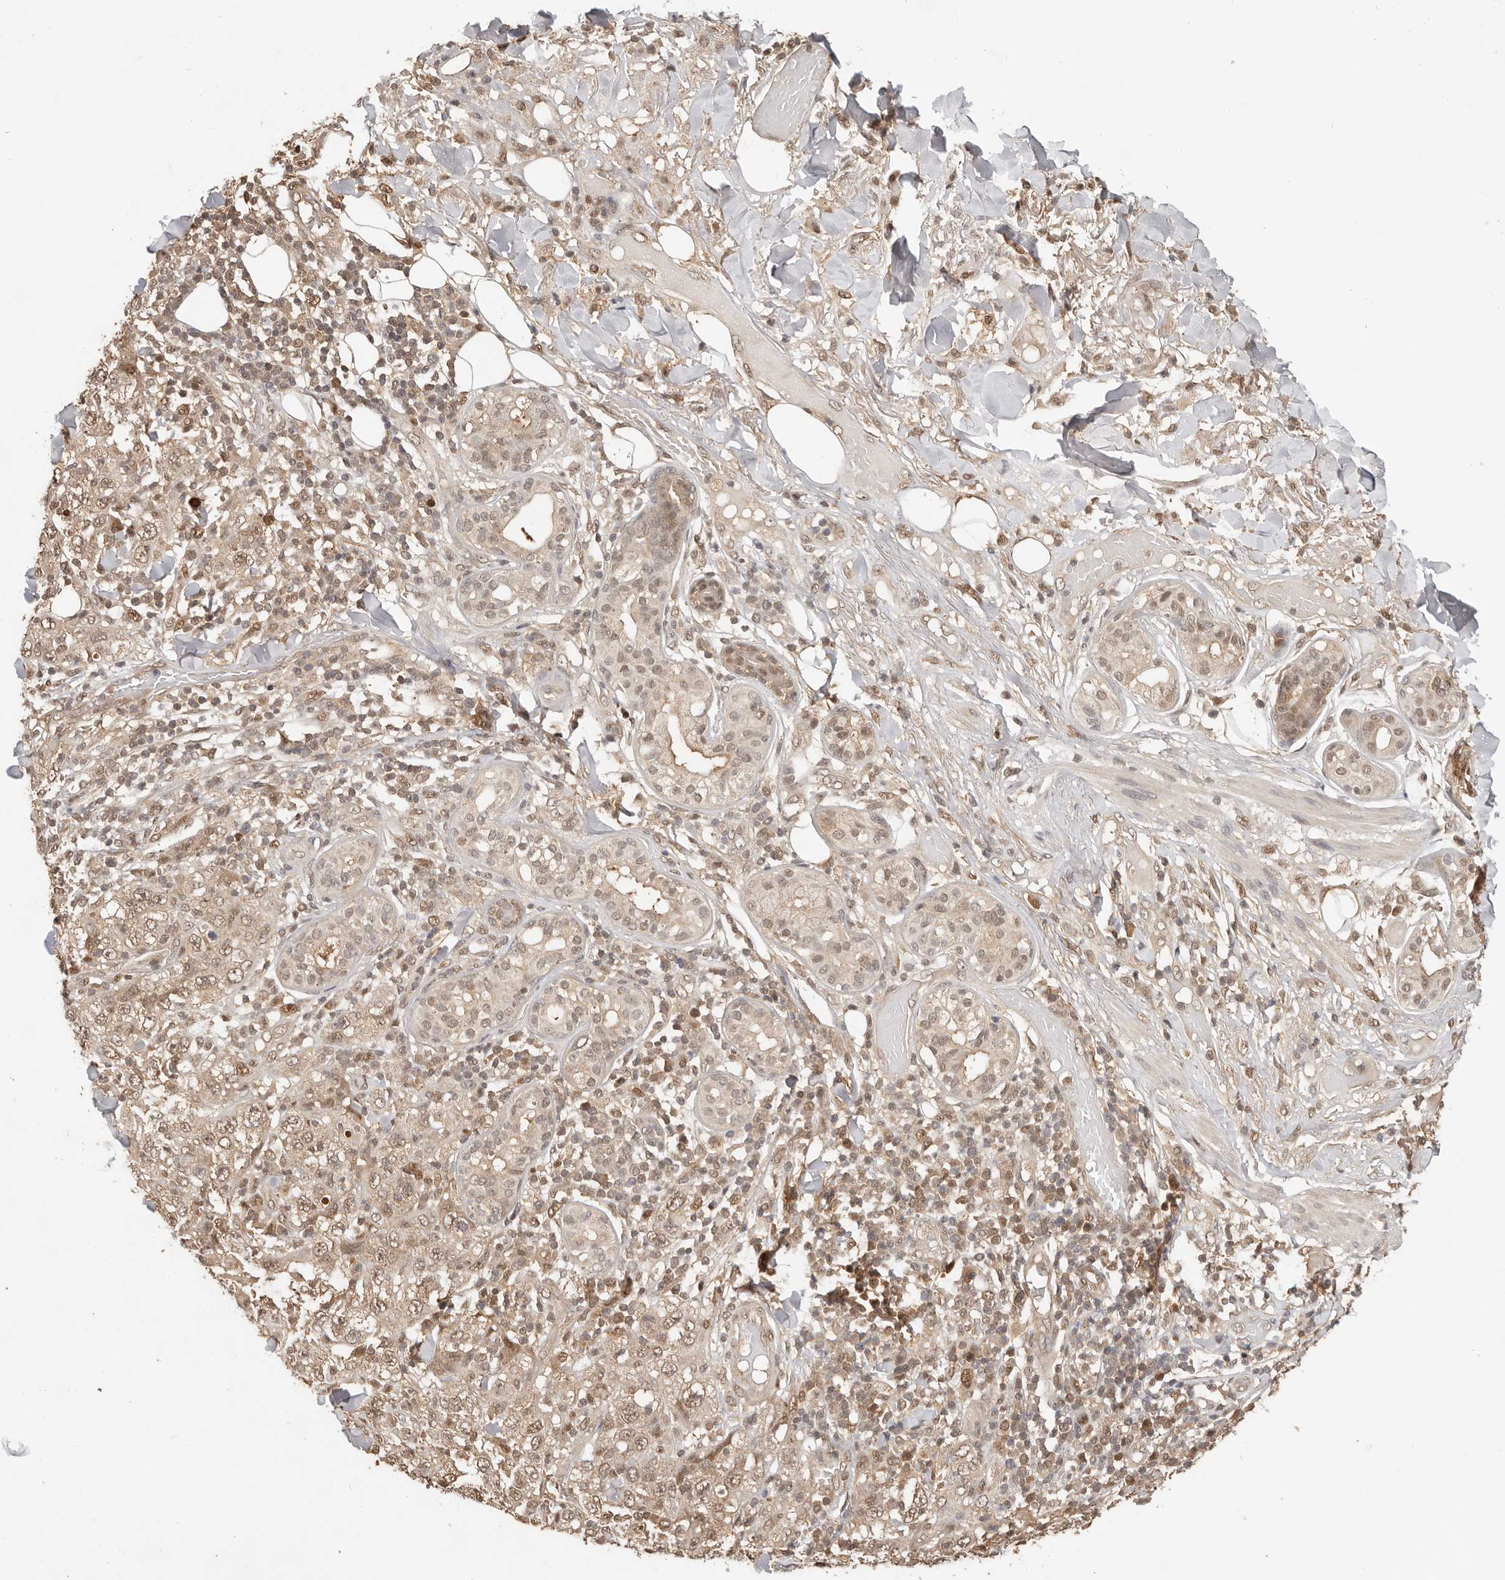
{"staining": {"intensity": "moderate", "quantity": ">75%", "location": "cytoplasmic/membranous,nuclear"}, "tissue": "skin cancer", "cell_type": "Tumor cells", "image_type": "cancer", "snomed": [{"axis": "morphology", "description": "Squamous cell carcinoma, NOS"}, {"axis": "topography", "description": "Skin"}], "caption": "Squamous cell carcinoma (skin) stained with a protein marker shows moderate staining in tumor cells.", "gene": "PSMA5", "patient": {"sex": "female", "age": 88}}